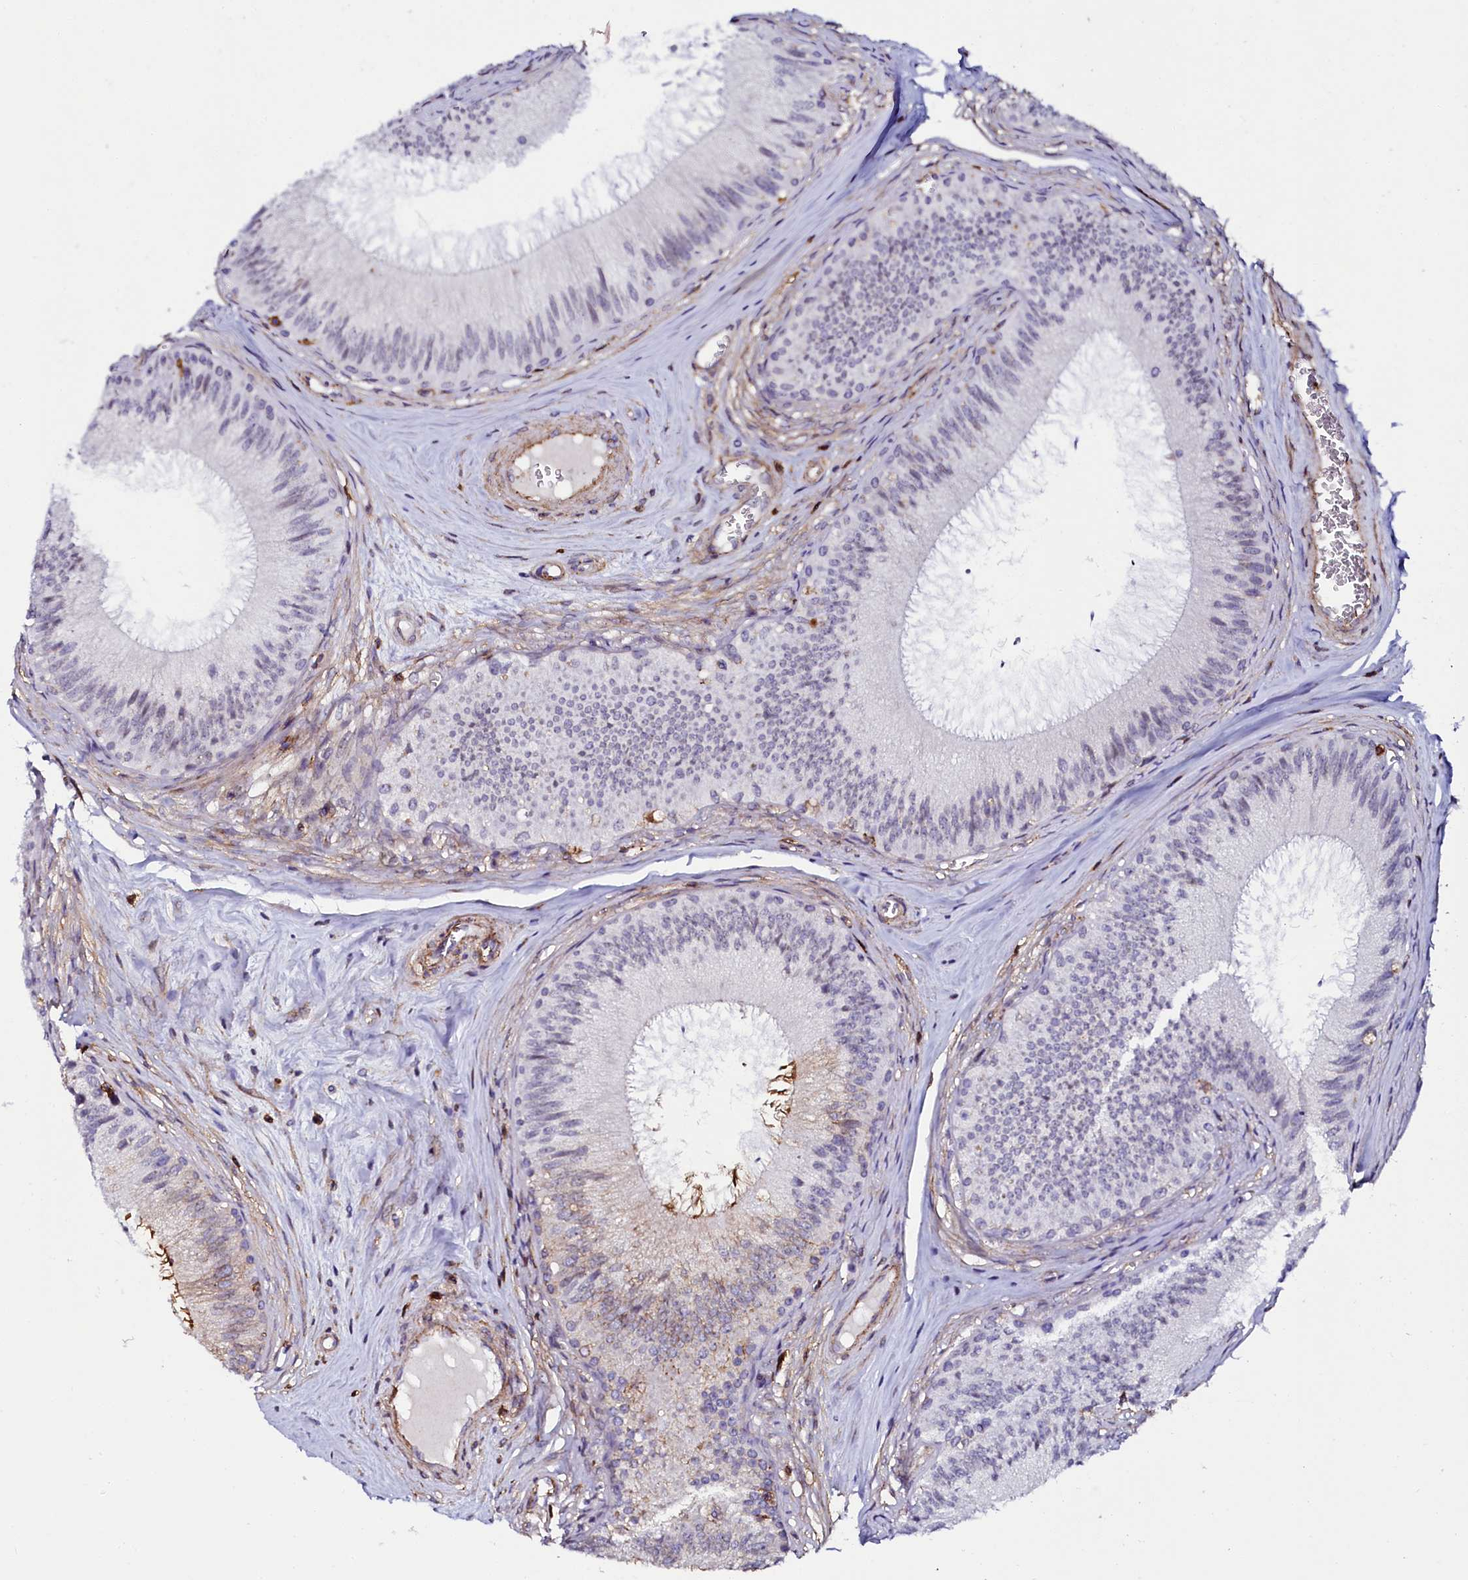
{"staining": {"intensity": "strong", "quantity": "<25%", "location": "cytoplasmic/membranous"}, "tissue": "epididymis", "cell_type": "Glandular cells", "image_type": "normal", "snomed": [{"axis": "morphology", "description": "Normal tissue, NOS"}, {"axis": "topography", "description": "Epididymis"}], "caption": "Human epididymis stained with a brown dye shows strong cytoplasmic/membranous positive positivity in about <25% of glandular cells.", "gene": "AAAS", "patient": {"sex": "male", "age": 46}}